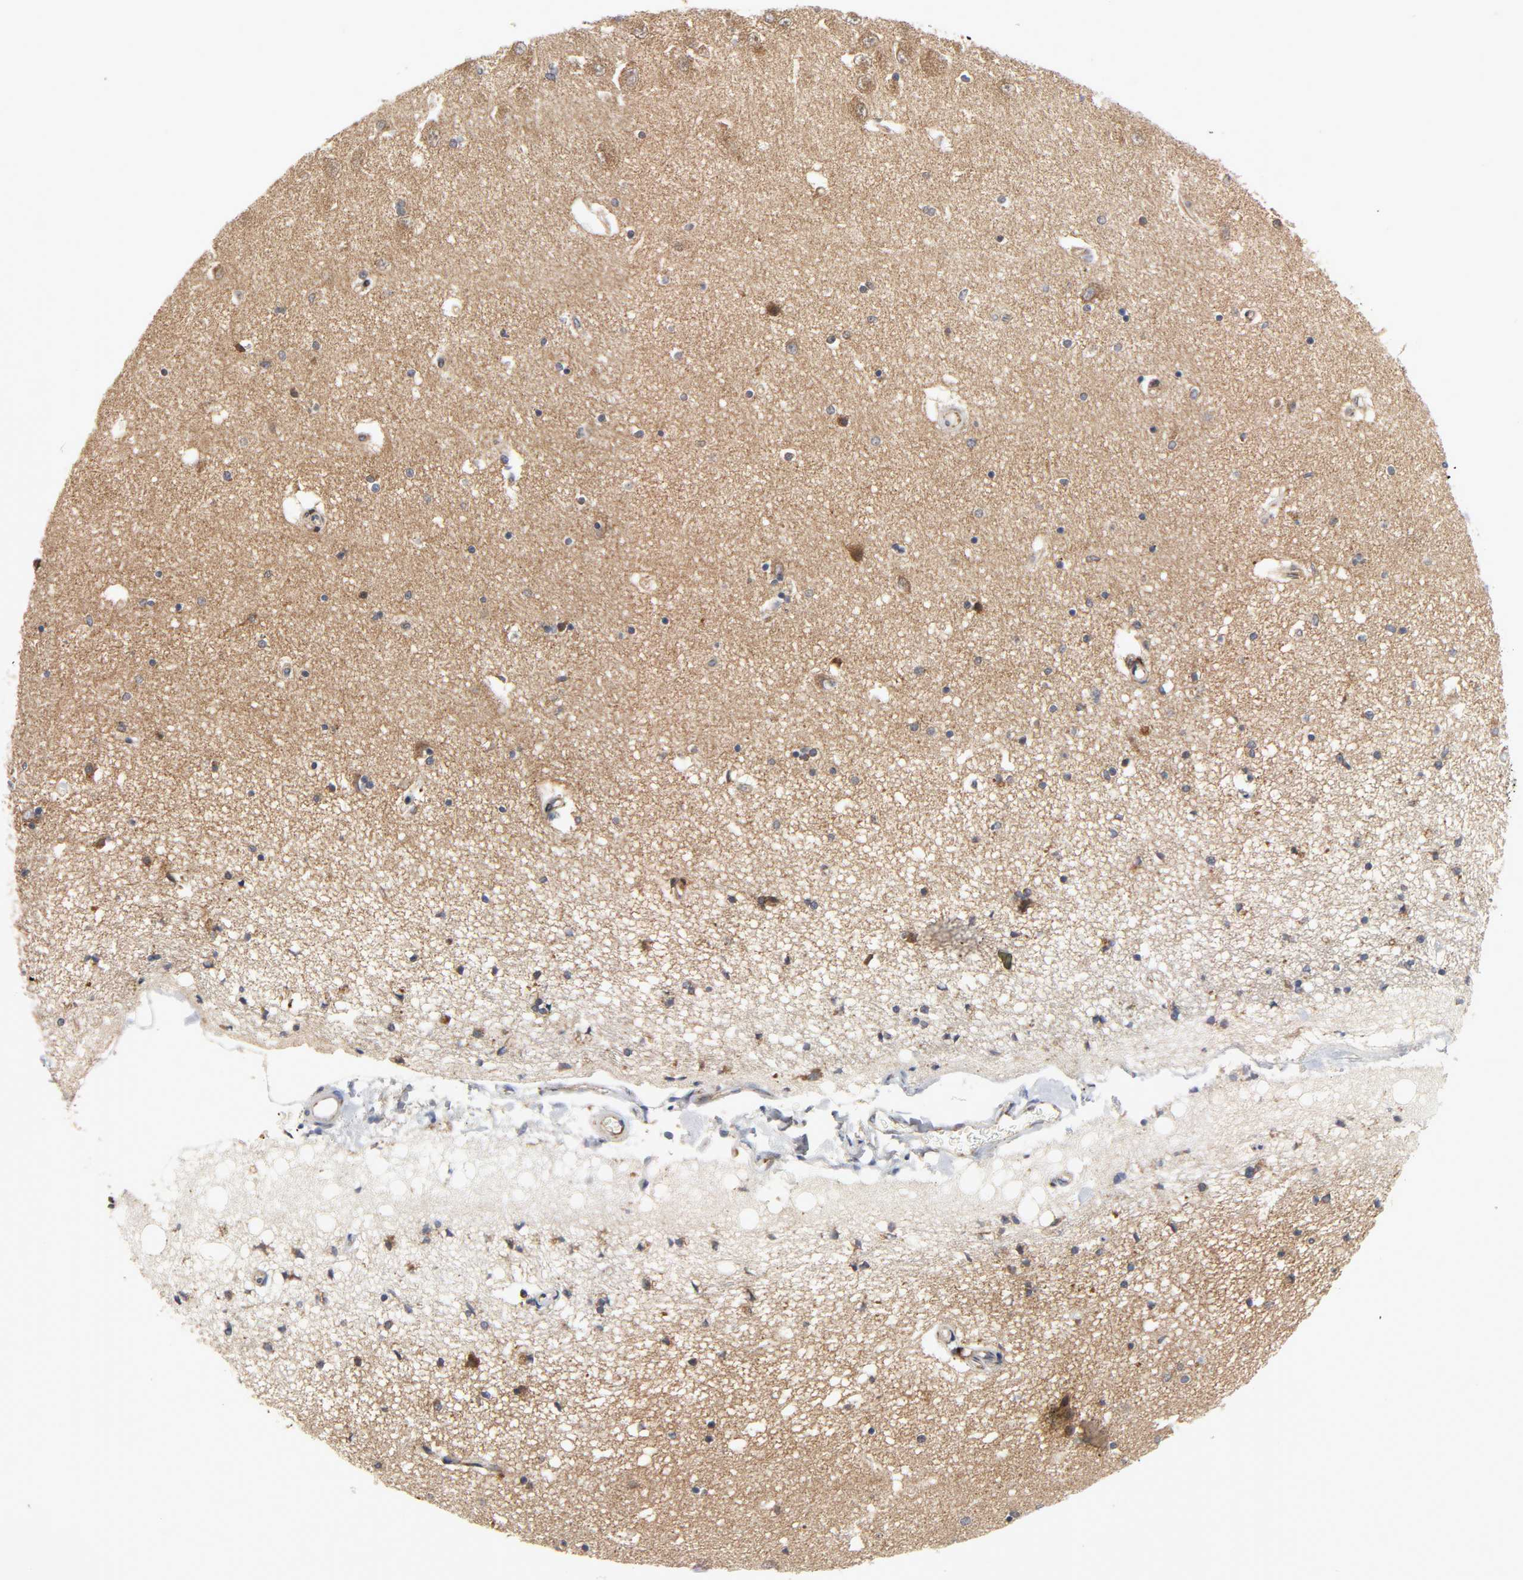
{"staining": {"intensity": "moderate", "quantity": "<25%", "location": "cytoplasmic/membranous"}, "tissue": "hippocampus", "cell_type": "Glial cells", "image_type": "normal", "snomed": [{"axis": "morphology", "description": "Normal tissue, NOS"}, {"axis": "topography", "description": "Hippocampus"}], "caption": "DAB immunohistochemical staining of benign human hippocampus exhibits moderate cytoplasmic/membranous protein staining in about <25% of glial cells.", "gene": "BAX", "patient": {"sex": "female", "age": 54}}